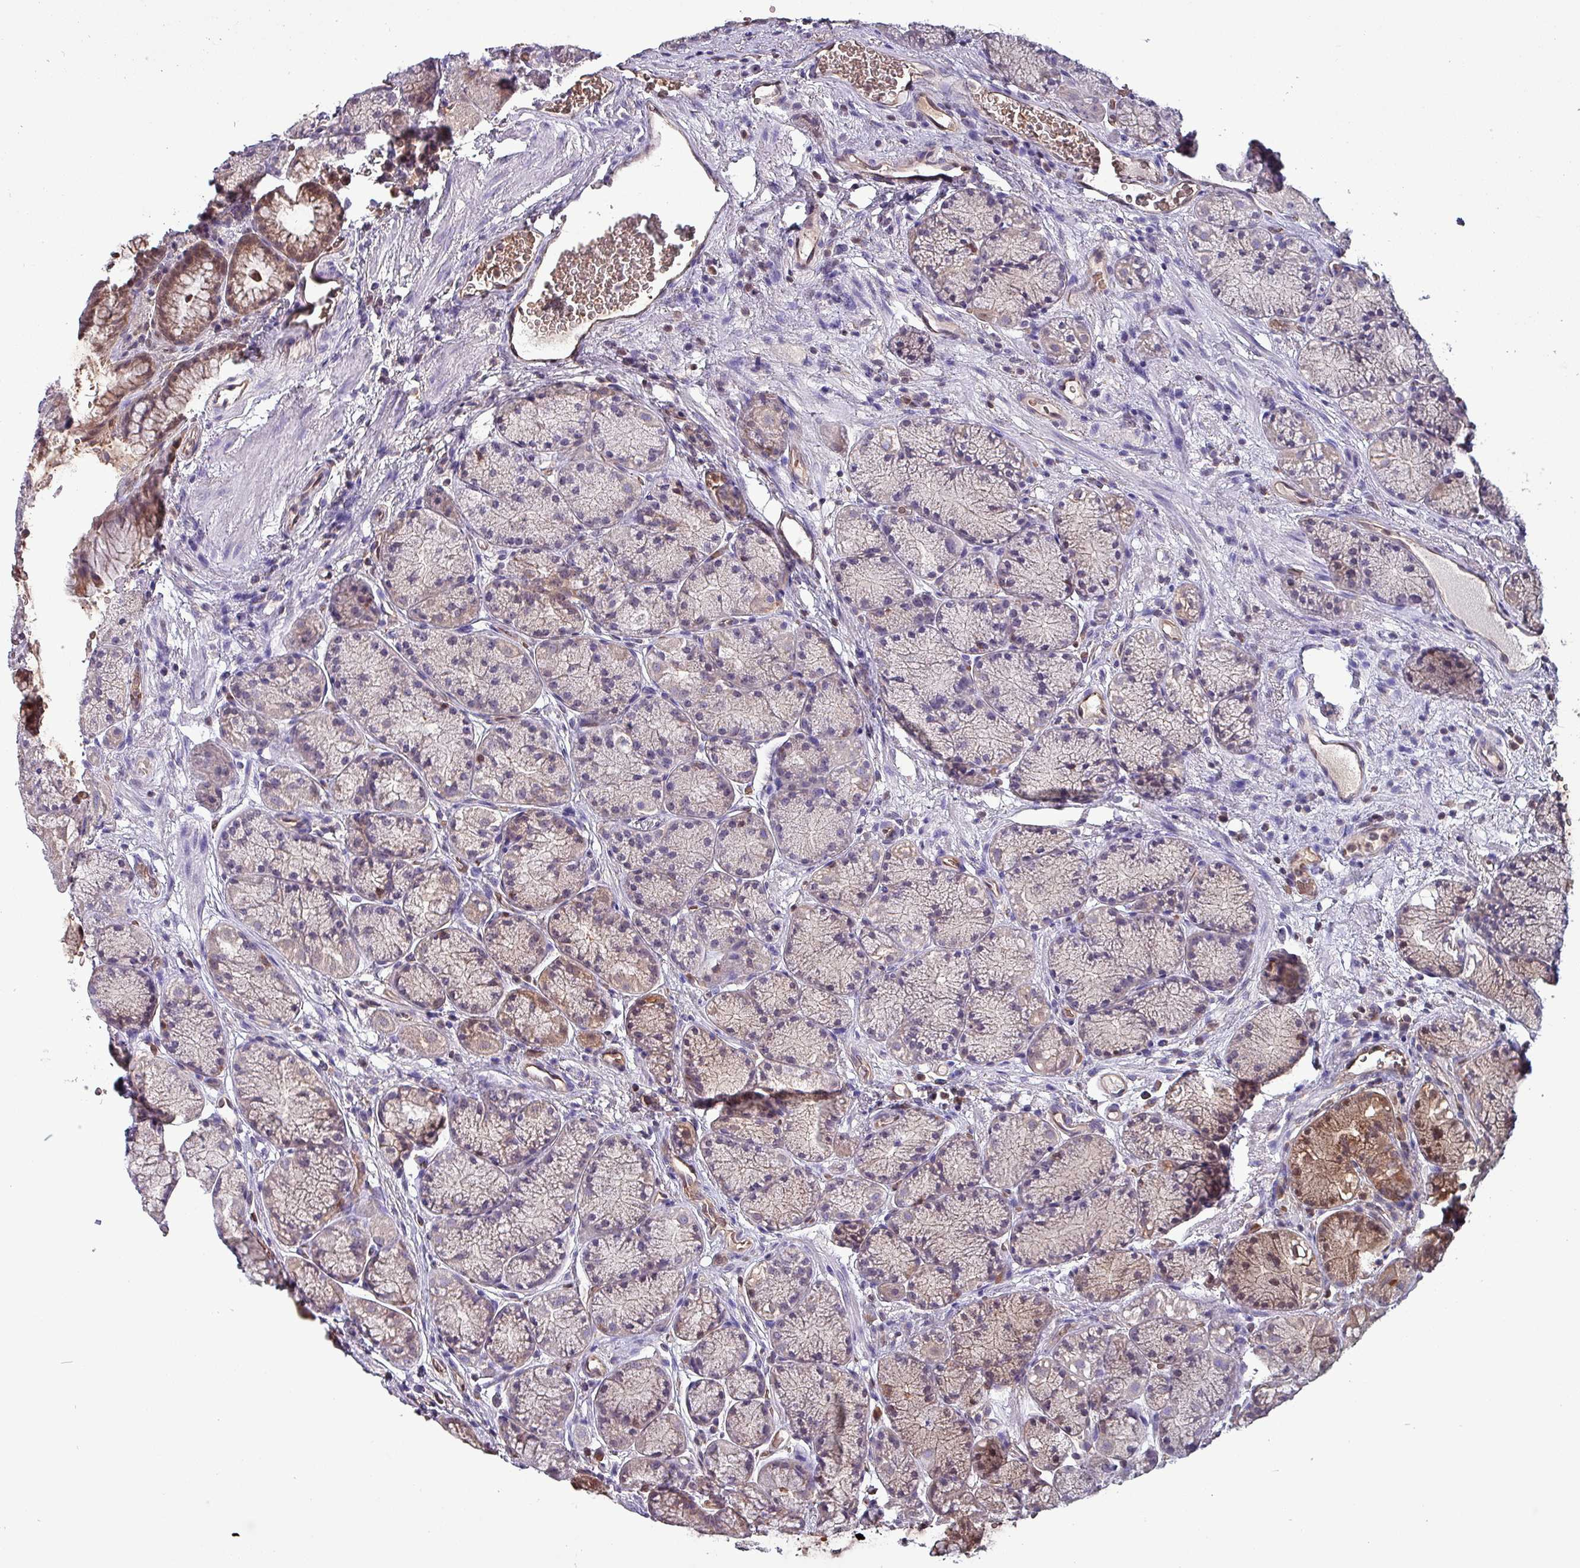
{"staining": {"intensity": "moderate", "quantity": "25%-75%", "location": "cytoplasmic/membranous,nuclear"}, "tissue": "stomach", "cell_type": "Glandular cells", "image_type": "normal", "snomed": [{"axis": "morphology", "description": "Normal tissue, NOS"}, {"axis": "topography", "description": "Stomach"}], "caption": "High-power microscopy captured an immunohistochemistry micrograph of benign stomach, revealing moderate cytoplasmic/membranous,nuclear expression in about 25%-75% of glandular cells. The staining was performed using DAB to visualize the protein expression in brown, while the nuclei were stained in blue with hematoxylin (Magnification: 20x).", "gene": "PSMB8", "patient": {"sex": "male", "age": 63}}